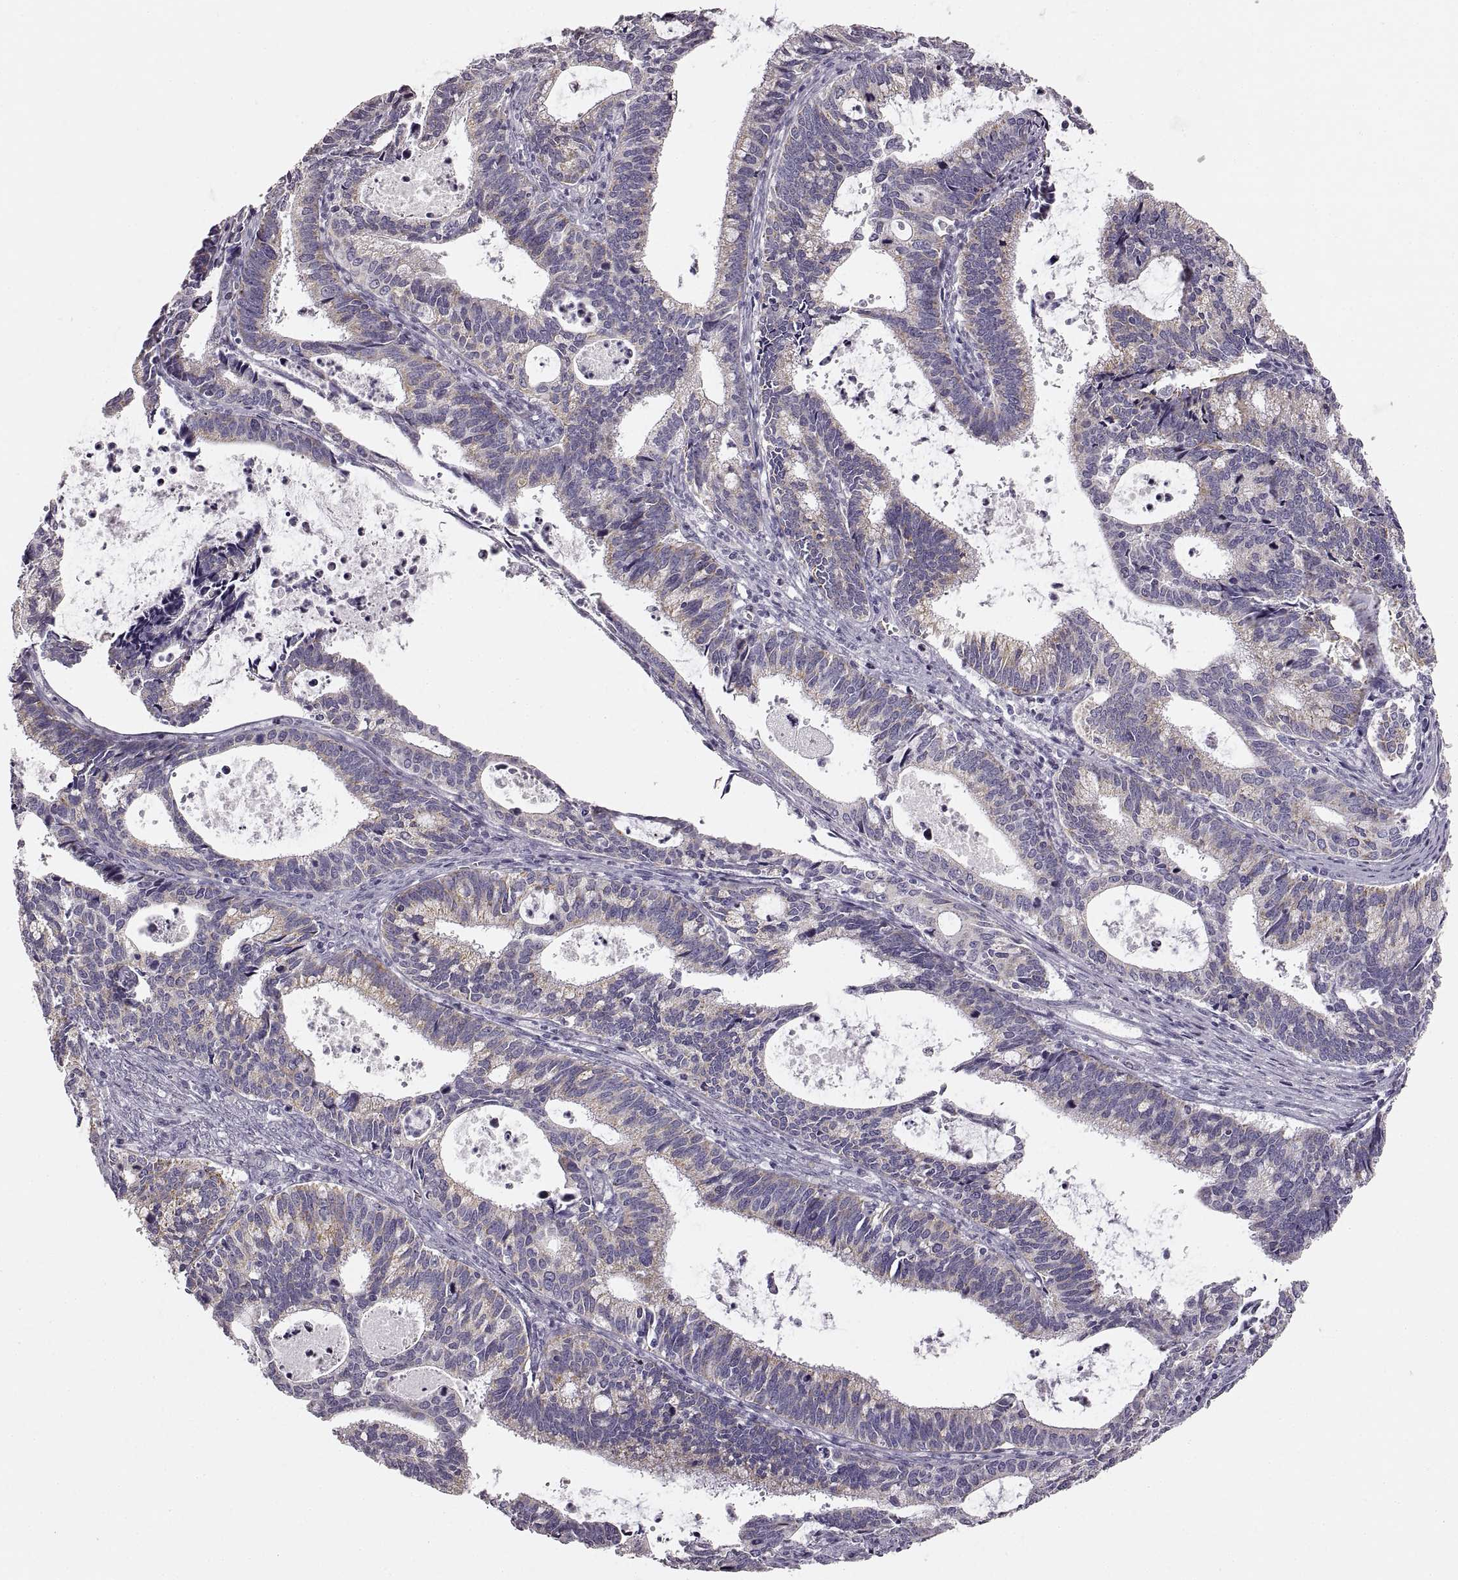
{"staining": {"intensity": "negative", "quantity": "none", "location": "none"}, "tissue": "cervical cancer", "cell_type": "Tumor cells", "image_type": "cancer", "snomed": [{"axis": "morphology", "description": "Adenocarcinoma, NOS"}, {"axis": "topography", "description": "Cervix"}], "caption": "Tumor cells show no significant staining in adenocarcinoma (cervical).", "gene": "RDH13", "patient": {"sex": "female", "age": 42}}